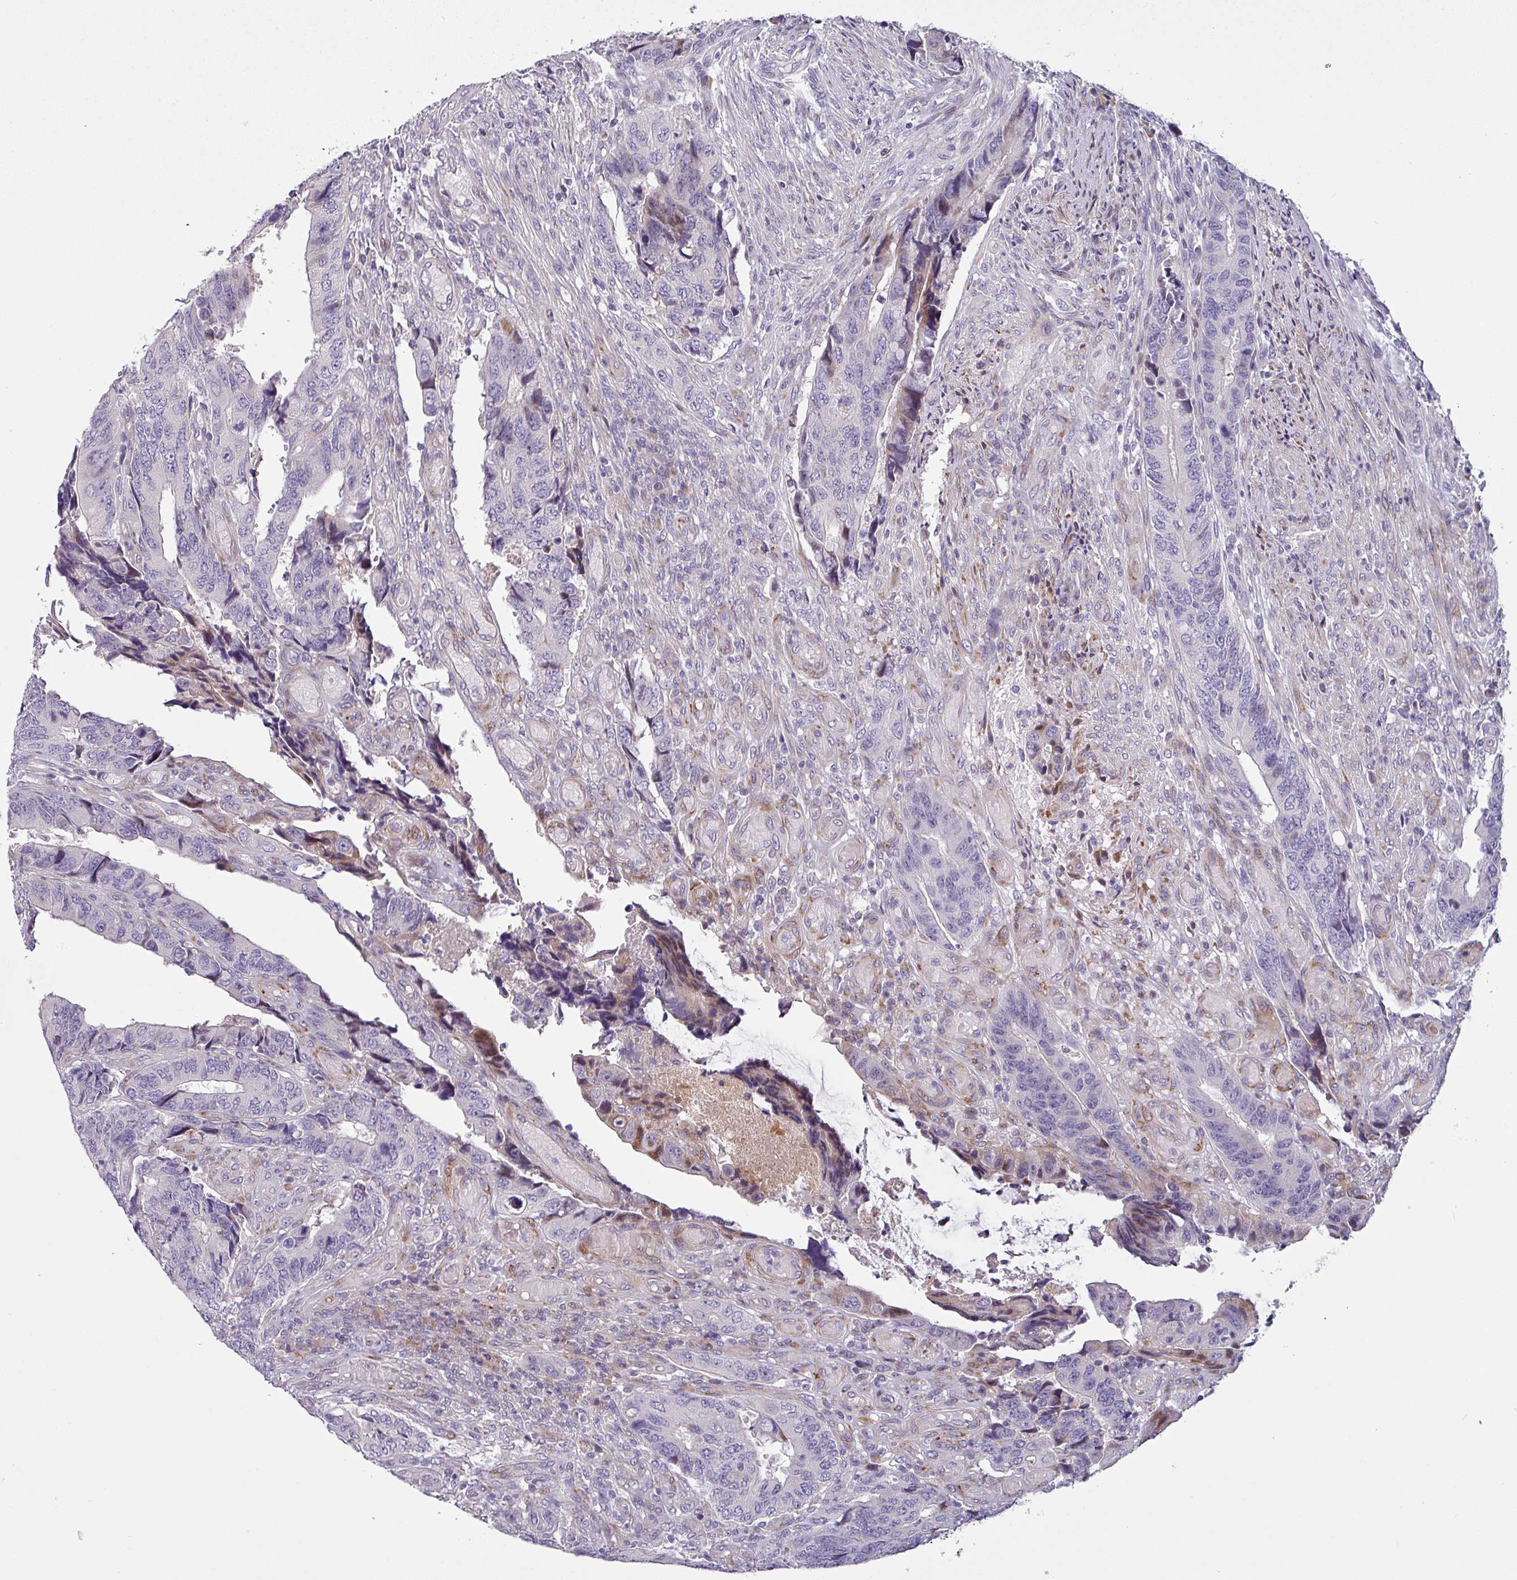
{"staining": {"intensity": "negative", "quantity": "none", "location": "none"}, "tissue": "colorectal cancer", "cell_type": "Tumor cells", "image_type": "cancer", "snomed": [{"axis": "morphology", "description": "Adenocarcinoma, NOS"}, {"axis": "topography", "description": "Colon"}], "caption": "Immunohistochemistry image of neoplastic tissue: adenocarcinoma (colorectal) stained with DAB displays no significant protein expression in tumor cells. (Brightfield microscopy of DAB immunohistochemistry at high magnification).", "gene": "KLHL3", "patient": {"sex": "male", "age": 87}}